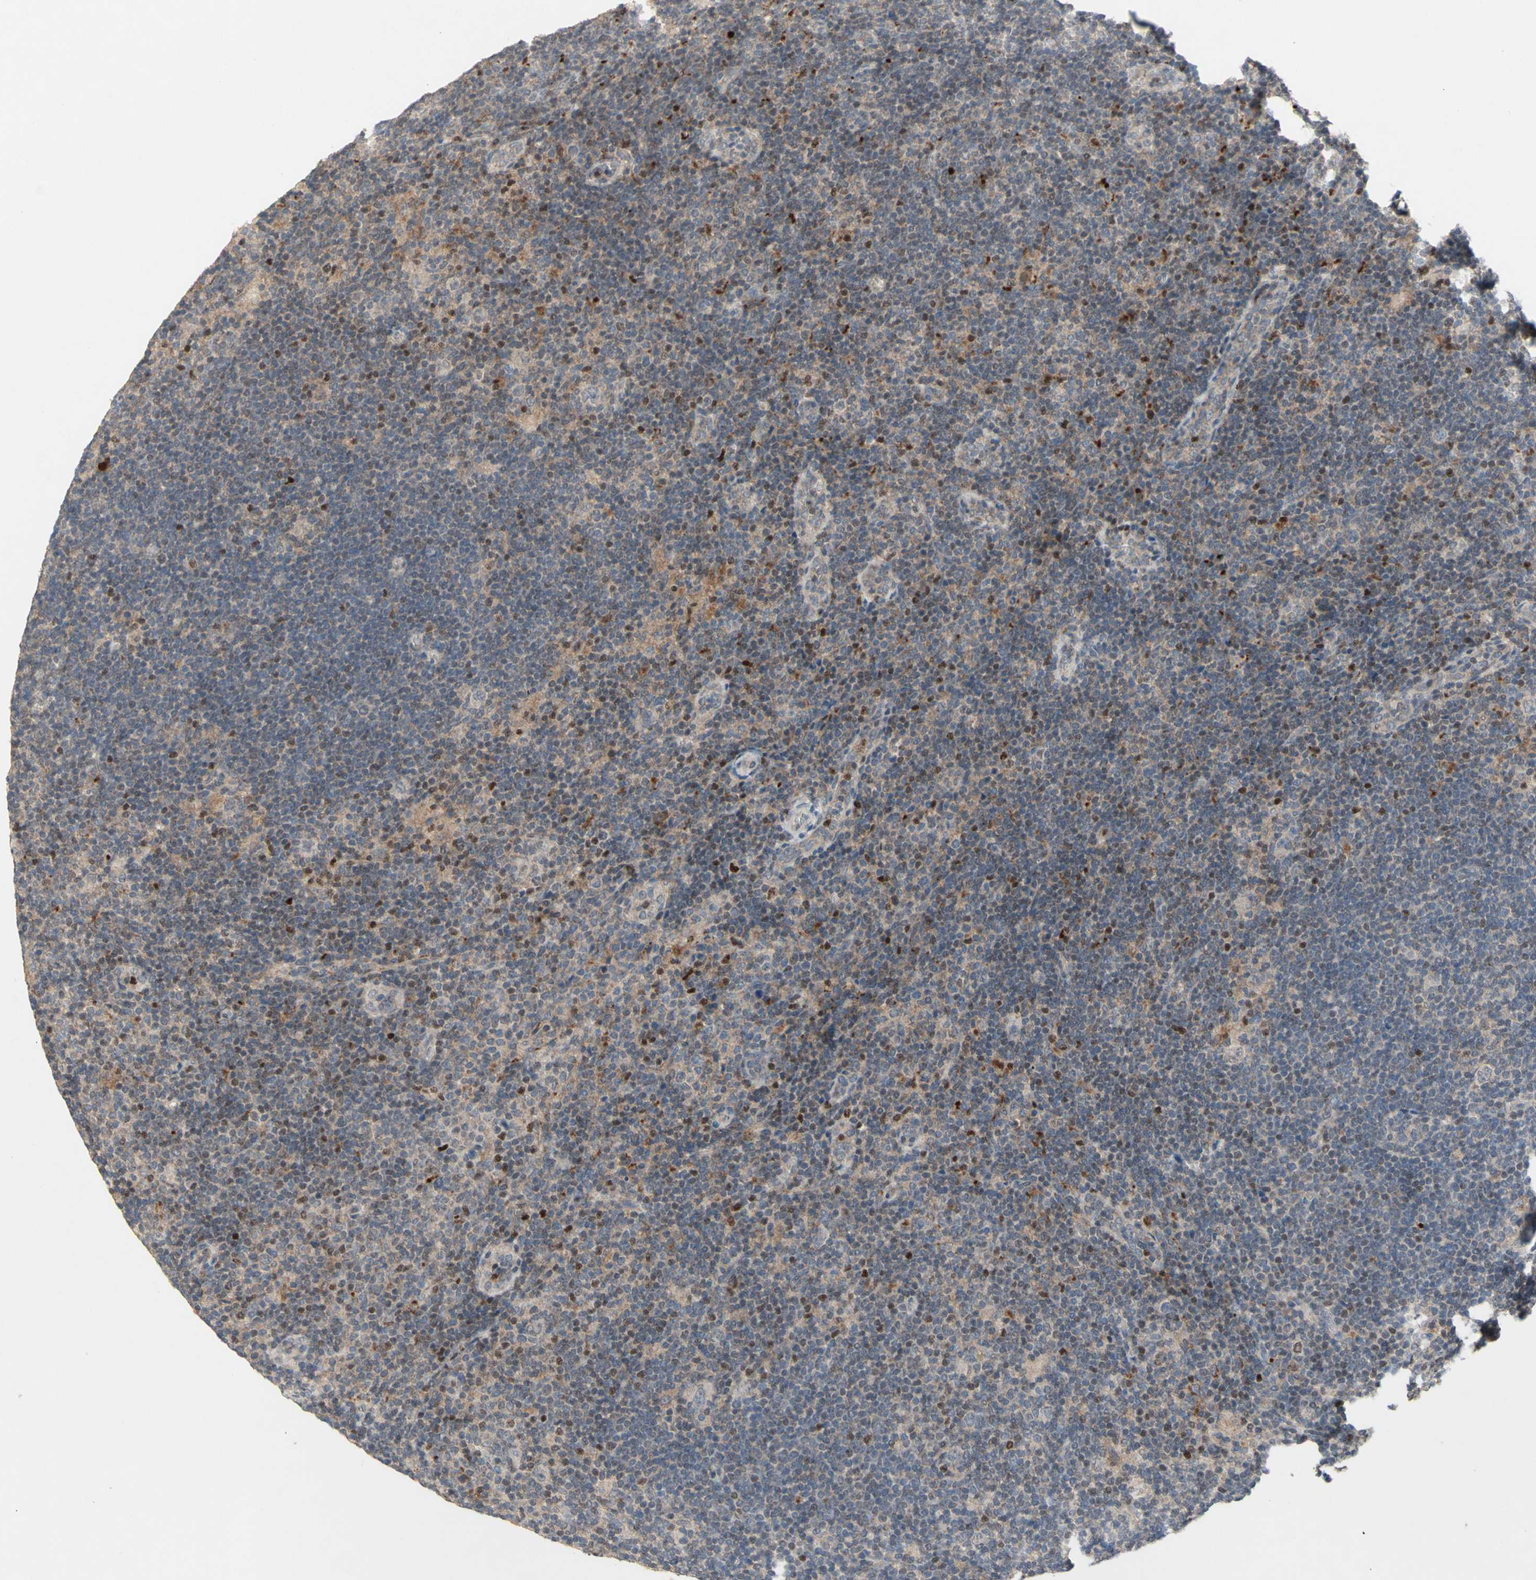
{"staining": {"intensity": "negative", "quantity": "none", "location": "none"}, "tissue": "lymphoma", "cell_type": "Tumor cells", "image_type": "cancer", "snomed": [{"axis": "morphology", "description": "Hodgkin's disease, NOS"}, {"axis": "topography", "description": "Lymph node"}], "caption": "Immunohistochemistry micrograph of neoplastic tissue: human Hodgkin's disease stained with DAB reveals no significant protein positivity in tumor cells.", "gene": "NLRP1", "patient": {"sex": "female", "age": 57}}